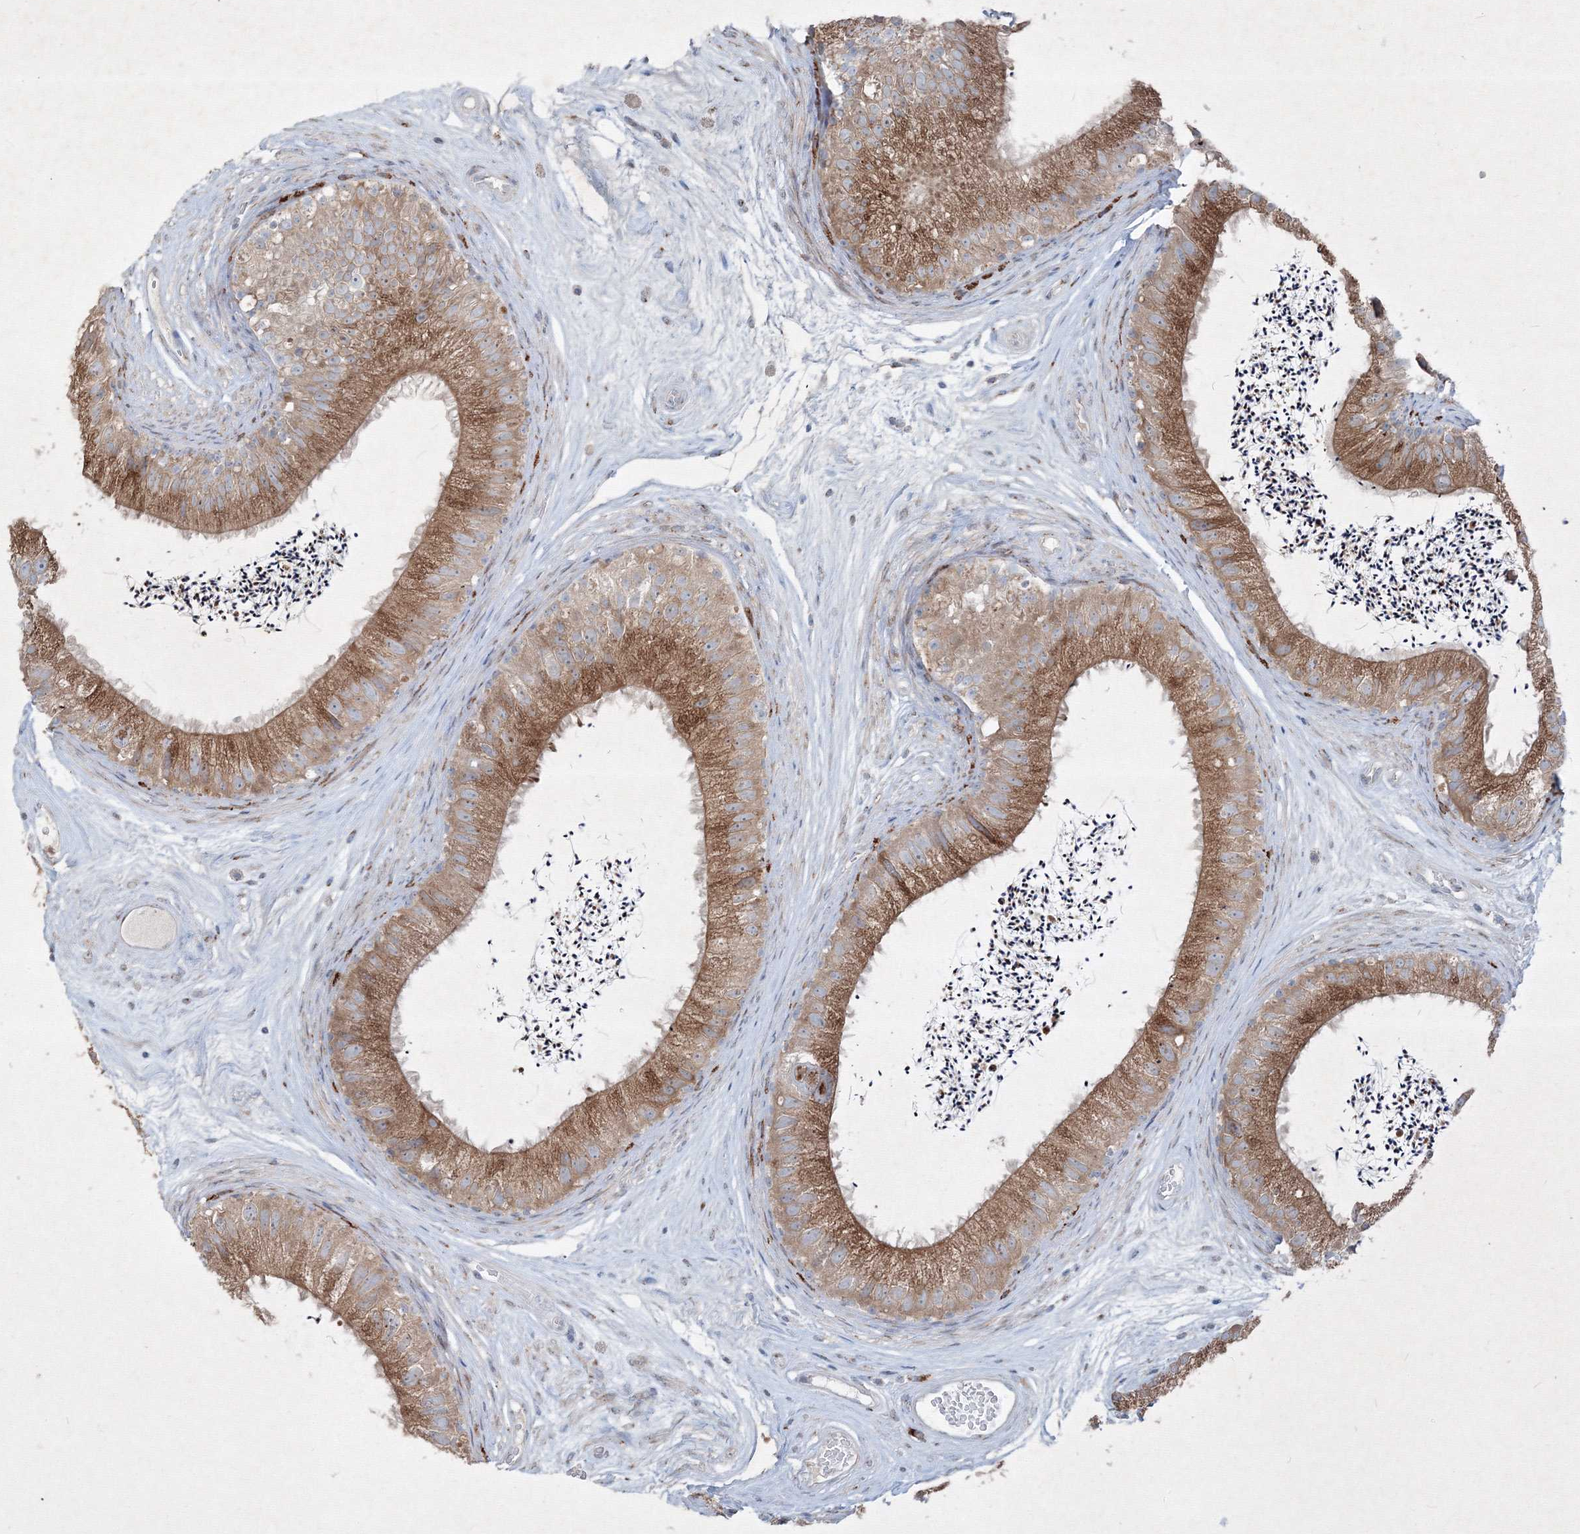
{"staining": {"intensity": "moderate", "quantity": ">75%", "location": "cytoplasmic/membranous"}, "tissue": "epididymis", "cell_type": "Glandular cells", "image_type": "normal", "snomed": [{"axis": "morphology", "description": "Normal tissue, NOS"}, {"axis": "topography", "description": "Epididymis"}], "caption": "Immunohistochemistry (IHC) of normal human epididymis shows medium levels of moderate cytoplasmic/membranous staining in approximately >75% of glandular cells. (DAB = brown stain, brightfield microscopy at high magnification).", "gene": "IFNAR1", "patient": {"sex": "male", "age": 77}}